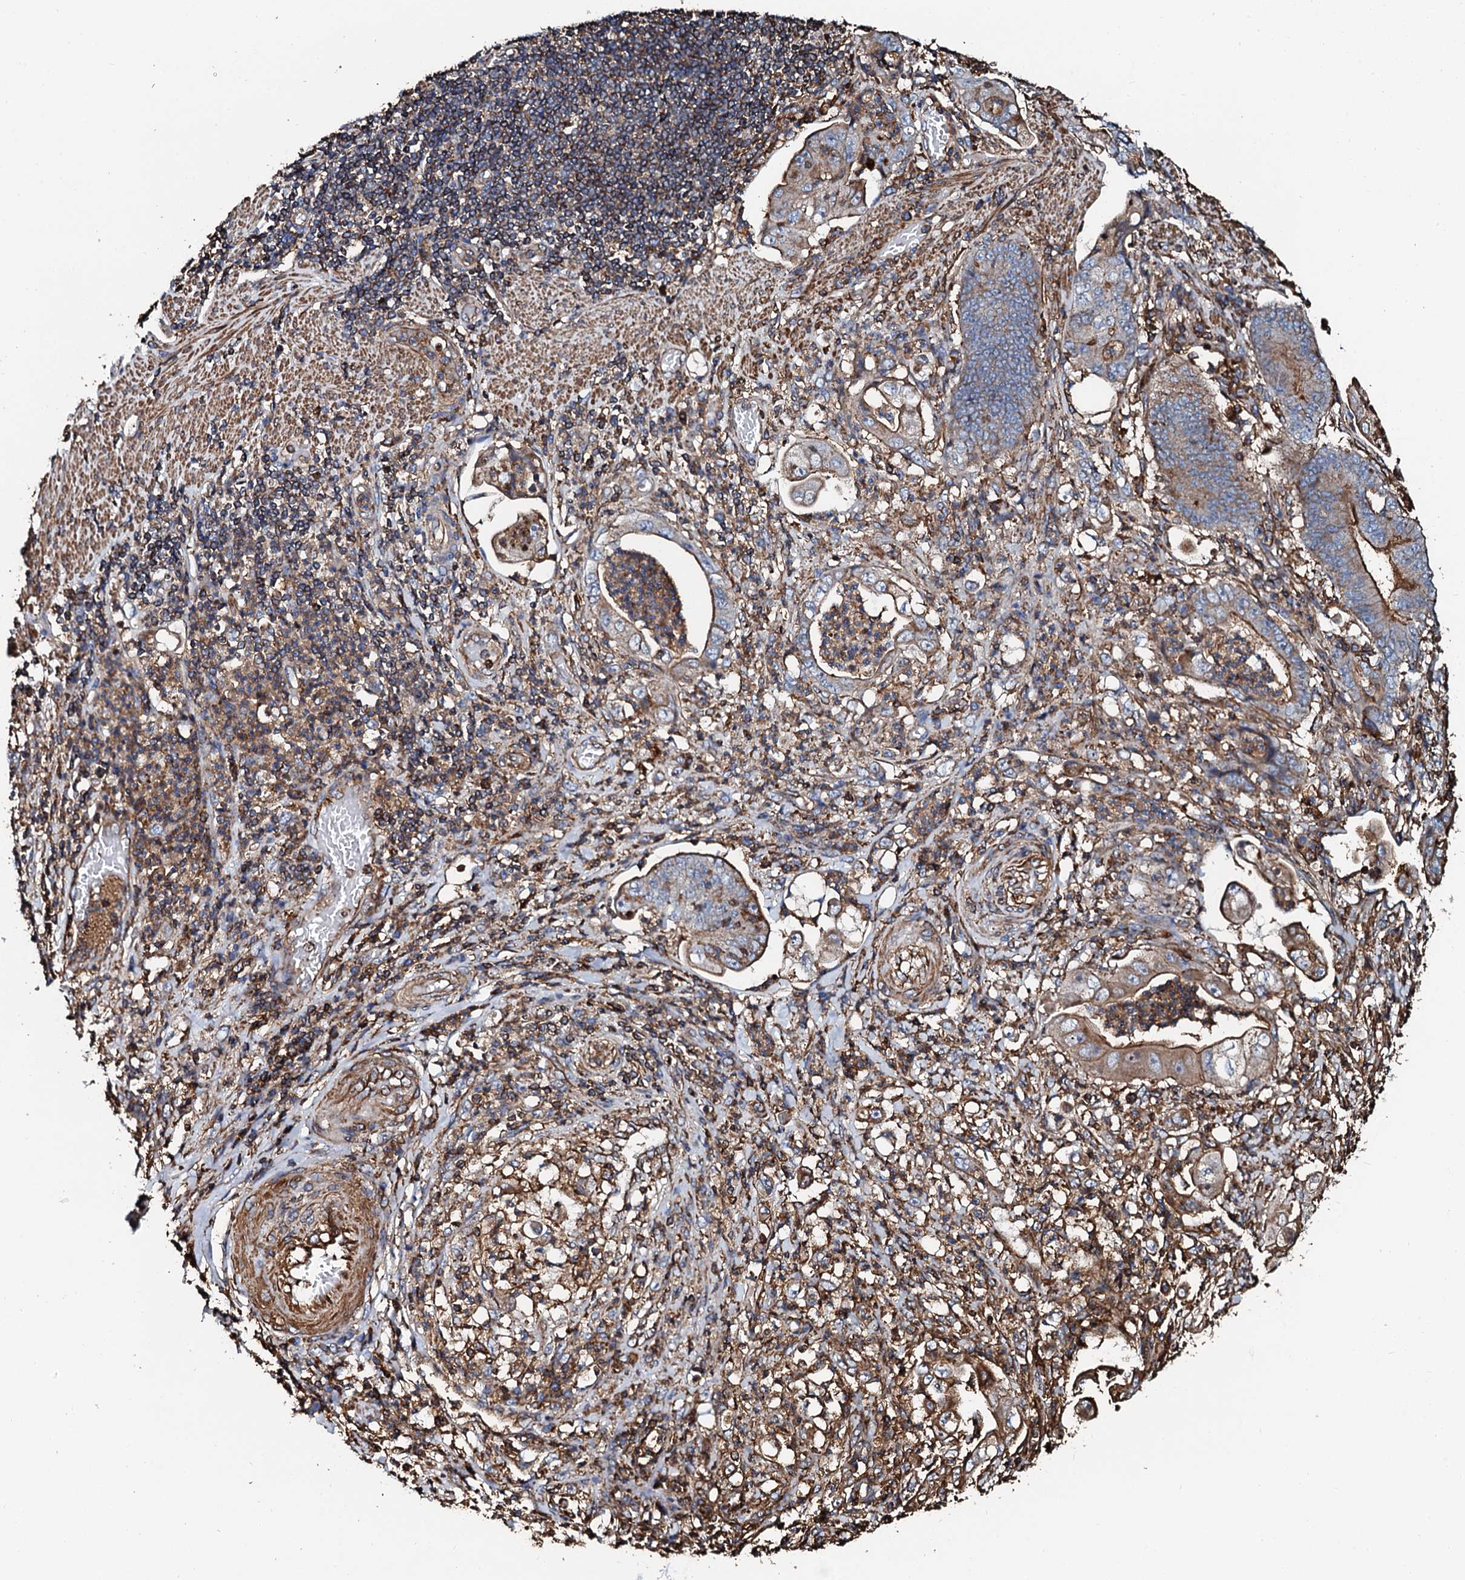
{"staining": {"intensity": "moderate", "quantity": ">75%", "location": "cytoplasmic/membranous"}, "tissue": "stomach cancer", "cell_type": "Tumor cells", "image_type": "cancer", "snomed": [{"axis": "morphology", "description": "Adenocarcinoma, NOS"}, {"axis": "topography", "description": "Stomach"}], "caption": "IHC staining of stomach adenocarcinoma, which displays medium levels of moderate cytoplasmic/membranous positivity in about >75% of tumor cells indicating moderate cytoplasmic/membranous protein staining. The staining was performed using DAB (brown) for protein detection and nuclei were counterstained in hematoxylin (blue).", "gene": "INTS10", "patient": {"sex": "female", "age": 73}}